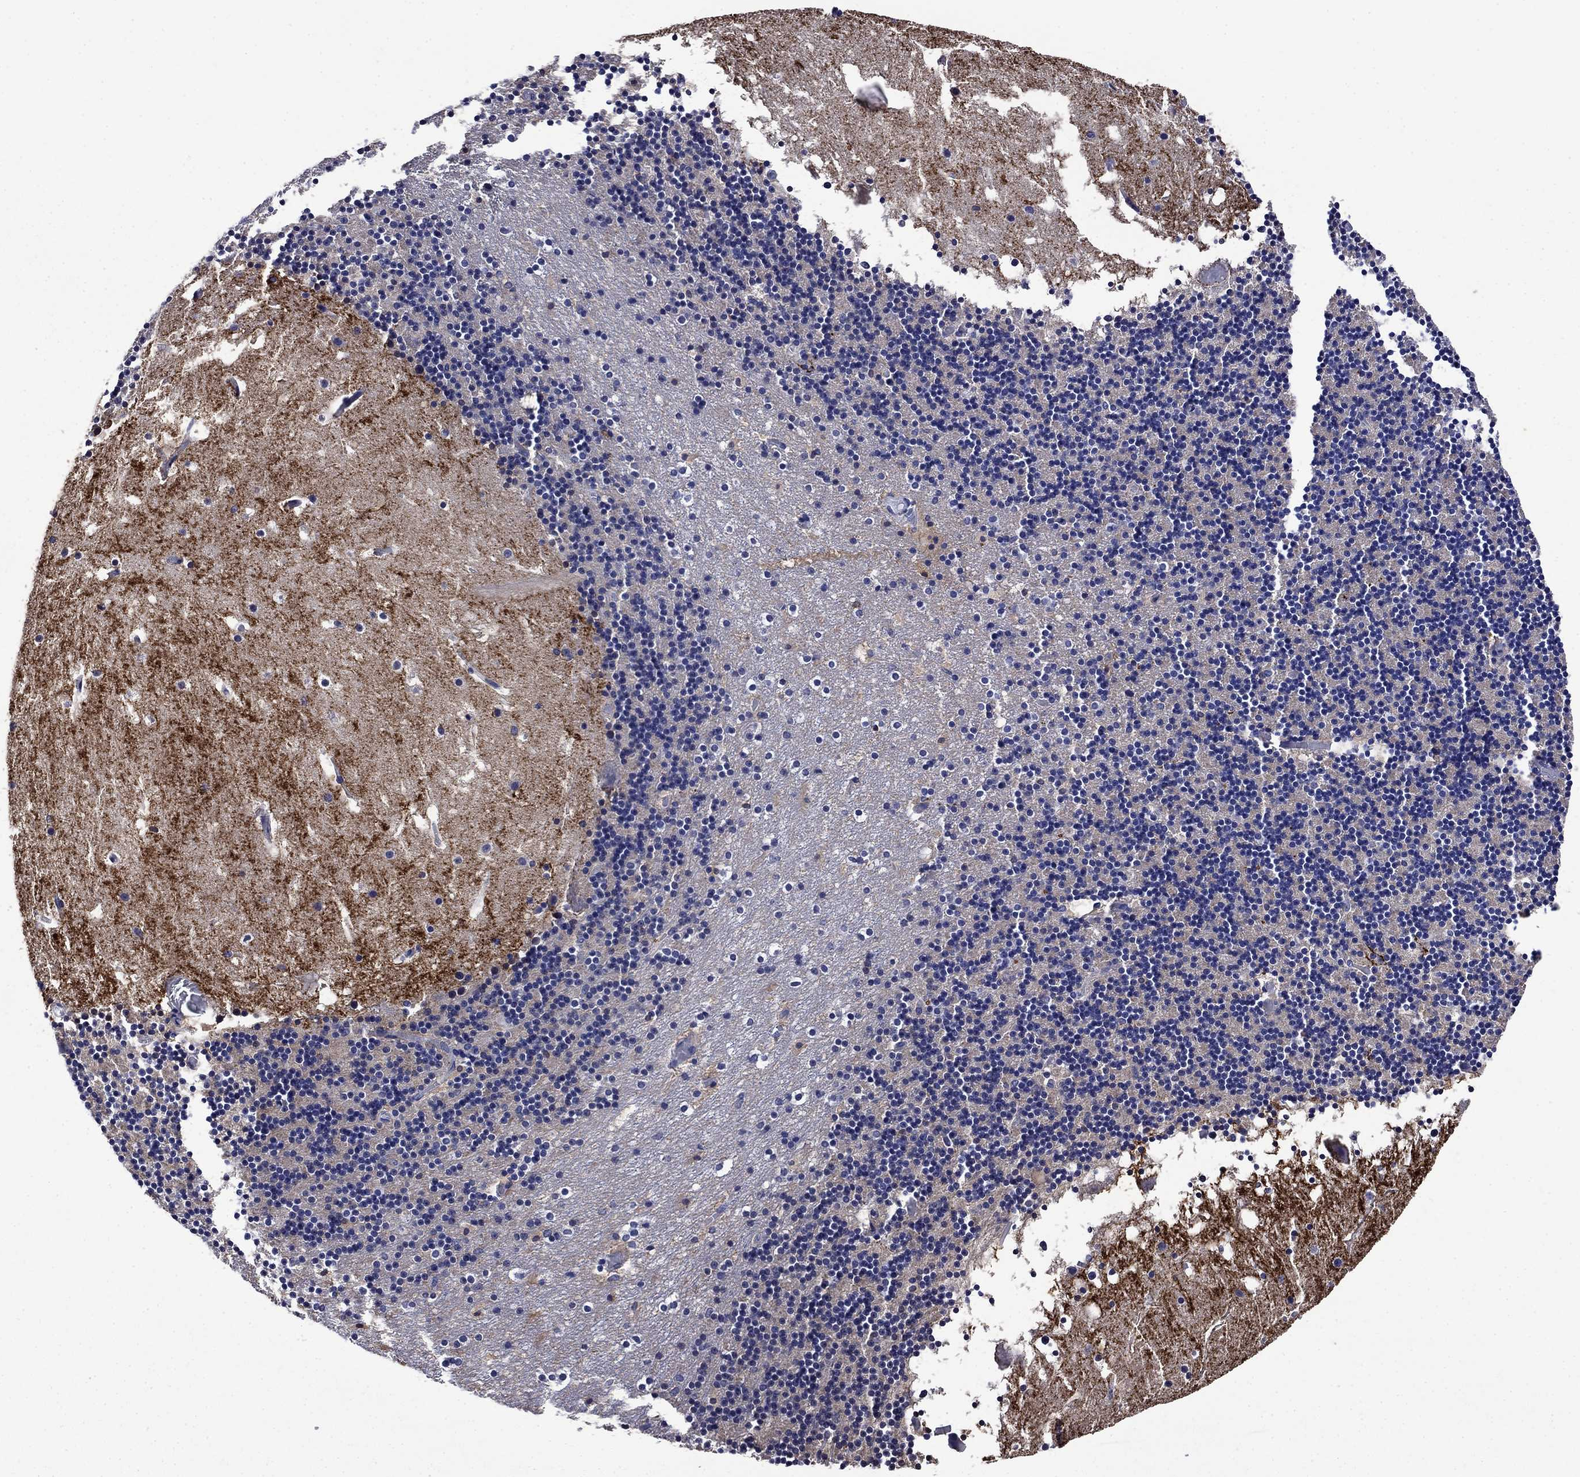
{"staining": {"intensity": "negative", "quantity": "none", "location": "none"}, "tissue": "cerebellum", "cell_type": "Cells in granular layer", "image_type": "normal", "snomed": [{"axis": "morphology", "description": "Normal tissue, NOS"}, {"axis": "topography", "description": "Cerebellum"}], "caption": "IHC image of benign cerebellum: cerebellum stained with DAB exhibits no significant protein positivity in cells in granular layer. Brightfield microscopy of immunohistochemistry (IHC) stained with DAB (brown) and hematoxylin (blue), captured at high magnification.", "gene": "SLC1A2", "patient": {"sex": "male", "age": 37}}